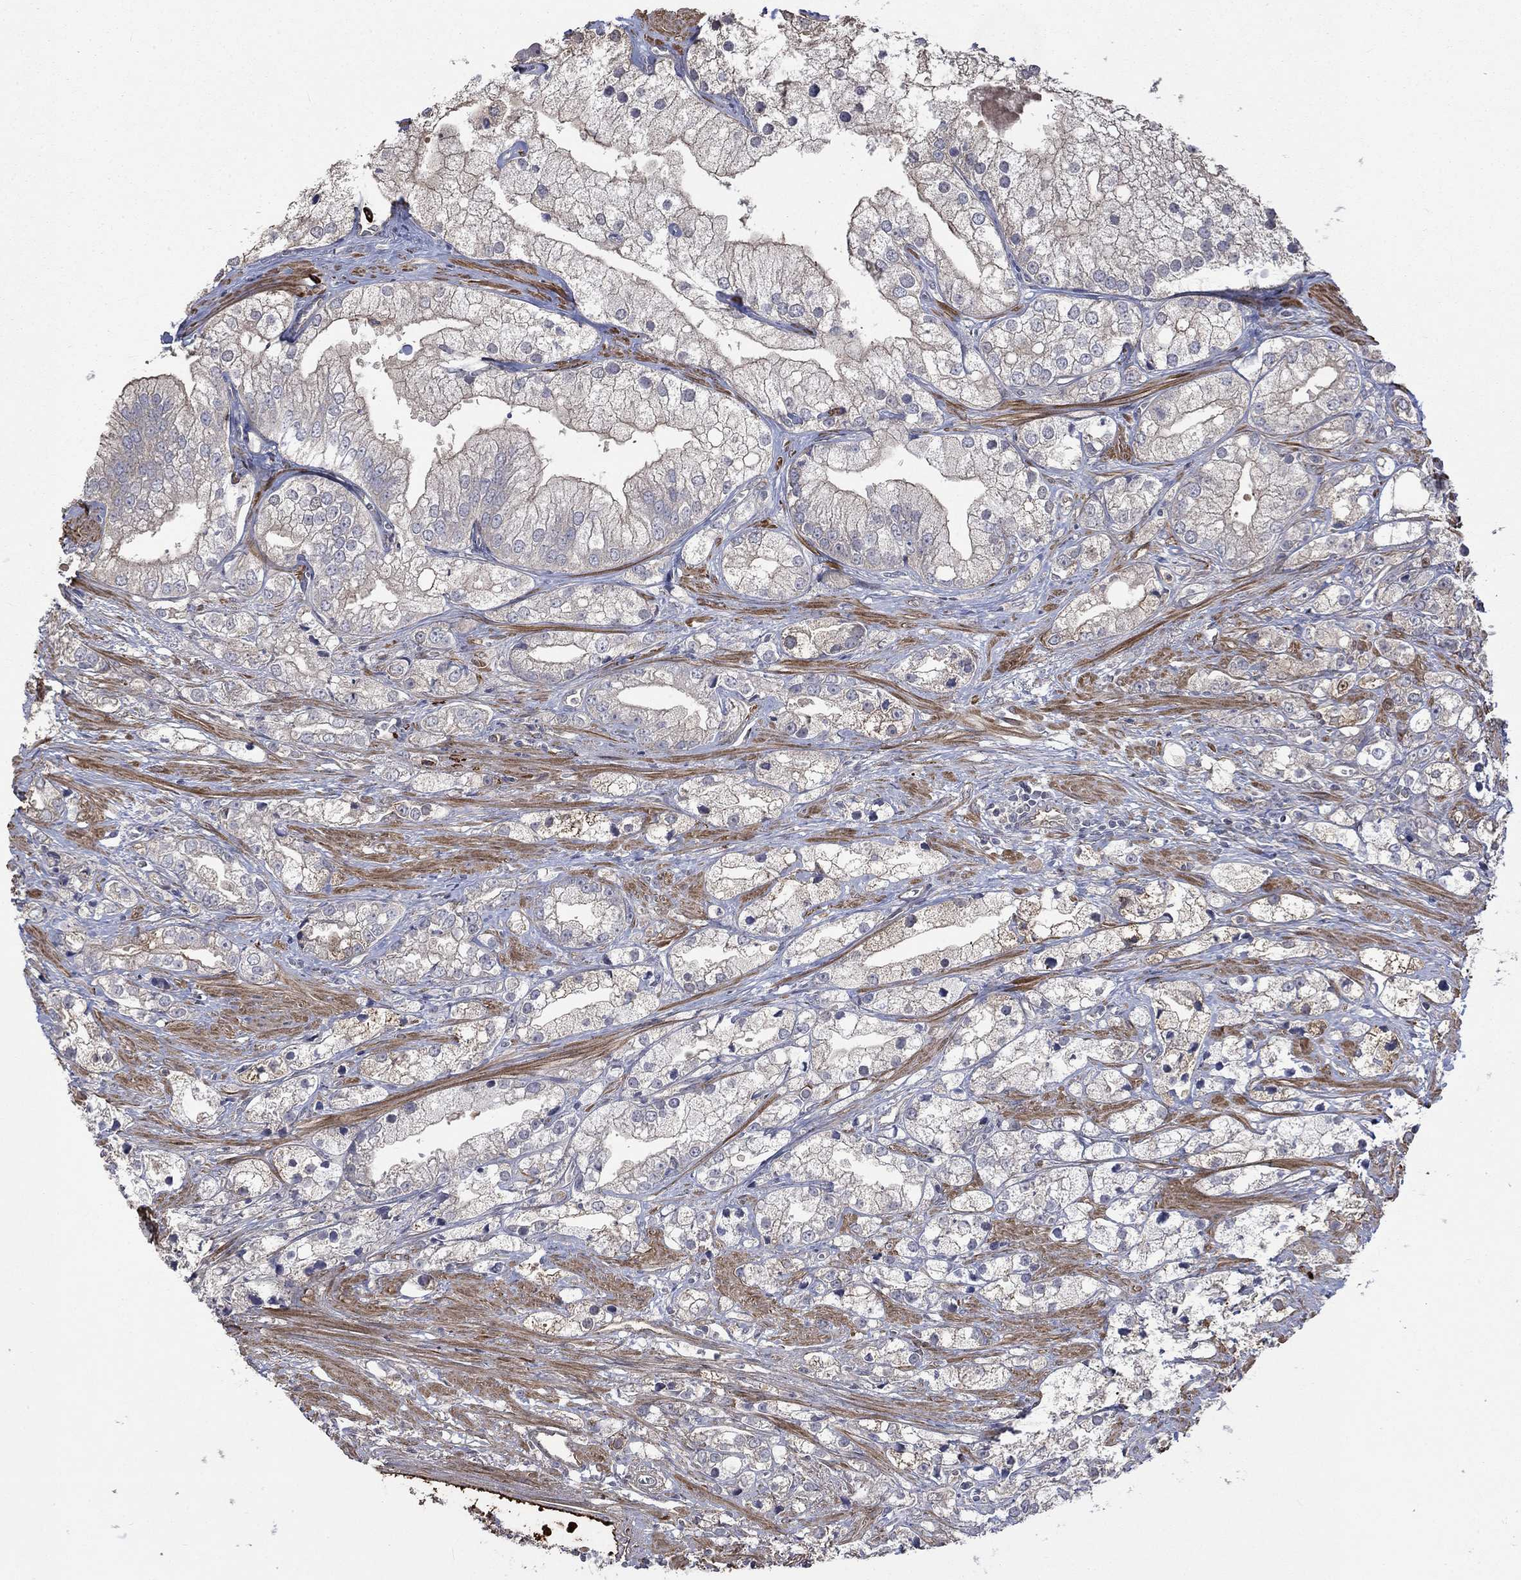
{"staining": {"intensity": "negative", "quantity": "none", "location": "none"}, "tissue": "prostate cancer", "cell_type": "Tumor cells", "image_type": "cancer", "snomed": [{"axis": "morphology", "description": "Adenocarcinoma, NOS"}, {"axis": "topography", "description": "Prostate and seminal vesicle, NOS"}, {"axis": "topography", "description": "Prostate"}], "caption": "The image demonstrates no significant positivity in tumor cells of prostate cancer (adenocarcinoma).", "gene": "VCAN", "patient": {"sex": "male", "age": 79}}